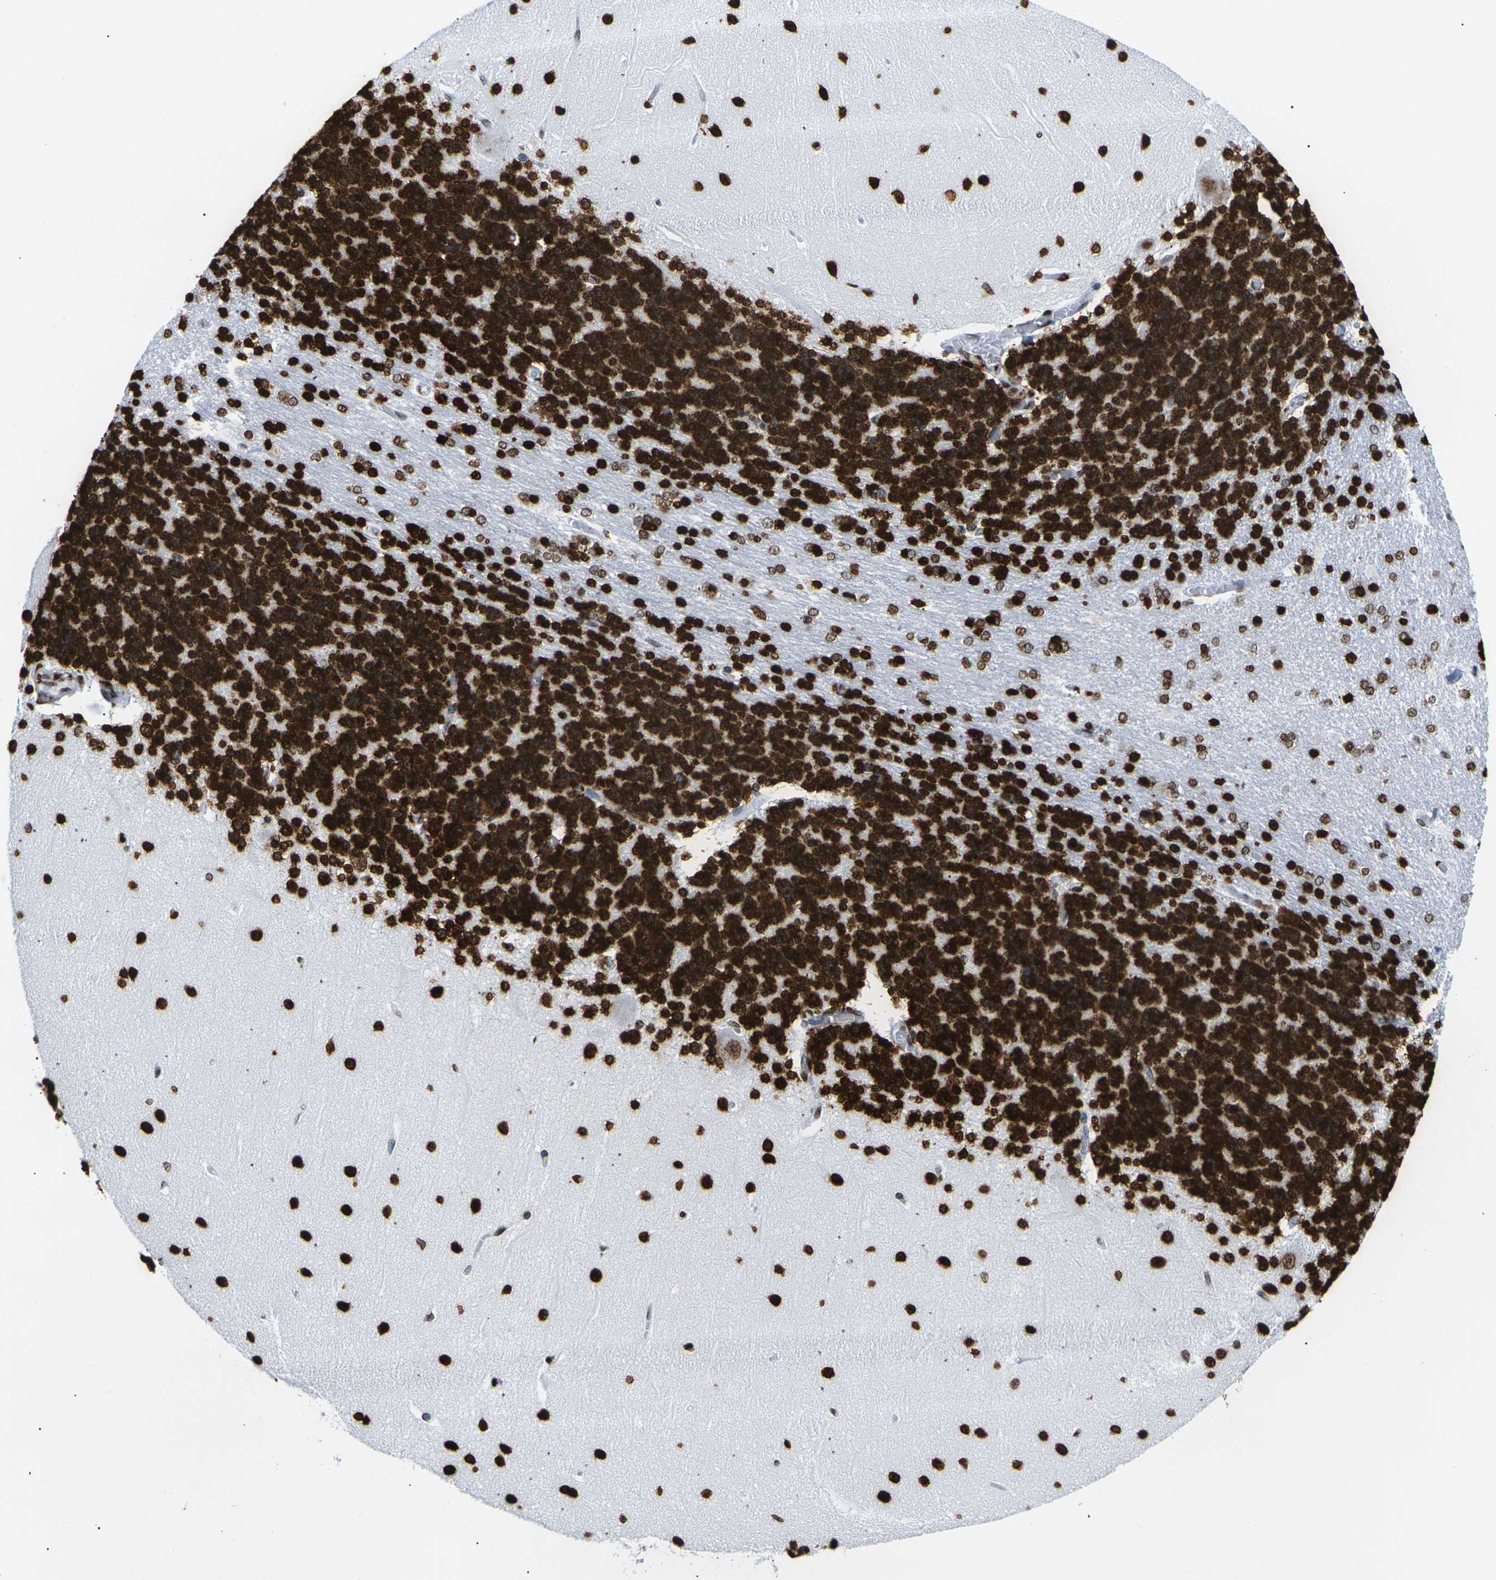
{"staining": {"intensity": "strong", "quantity": ">75%", "location": "nuclear"}, "tissue": "cerebellum", "cell_type": "Cells in granular layer", "image_type": "normal", "snomed": [{"axis": "morphology", "description": "Normal tissue, NOS"}, {"axis": "topography", "description": "Cerebellum"}], "caption": "IHC histopathology image of benign cerebellum stained for a protein (brown), which reveals high levels of strong nuclear expression in about >75% of cells in granular layer.", "gene": "H2AC21", "patient": {"sex": "female", "age": 54}}